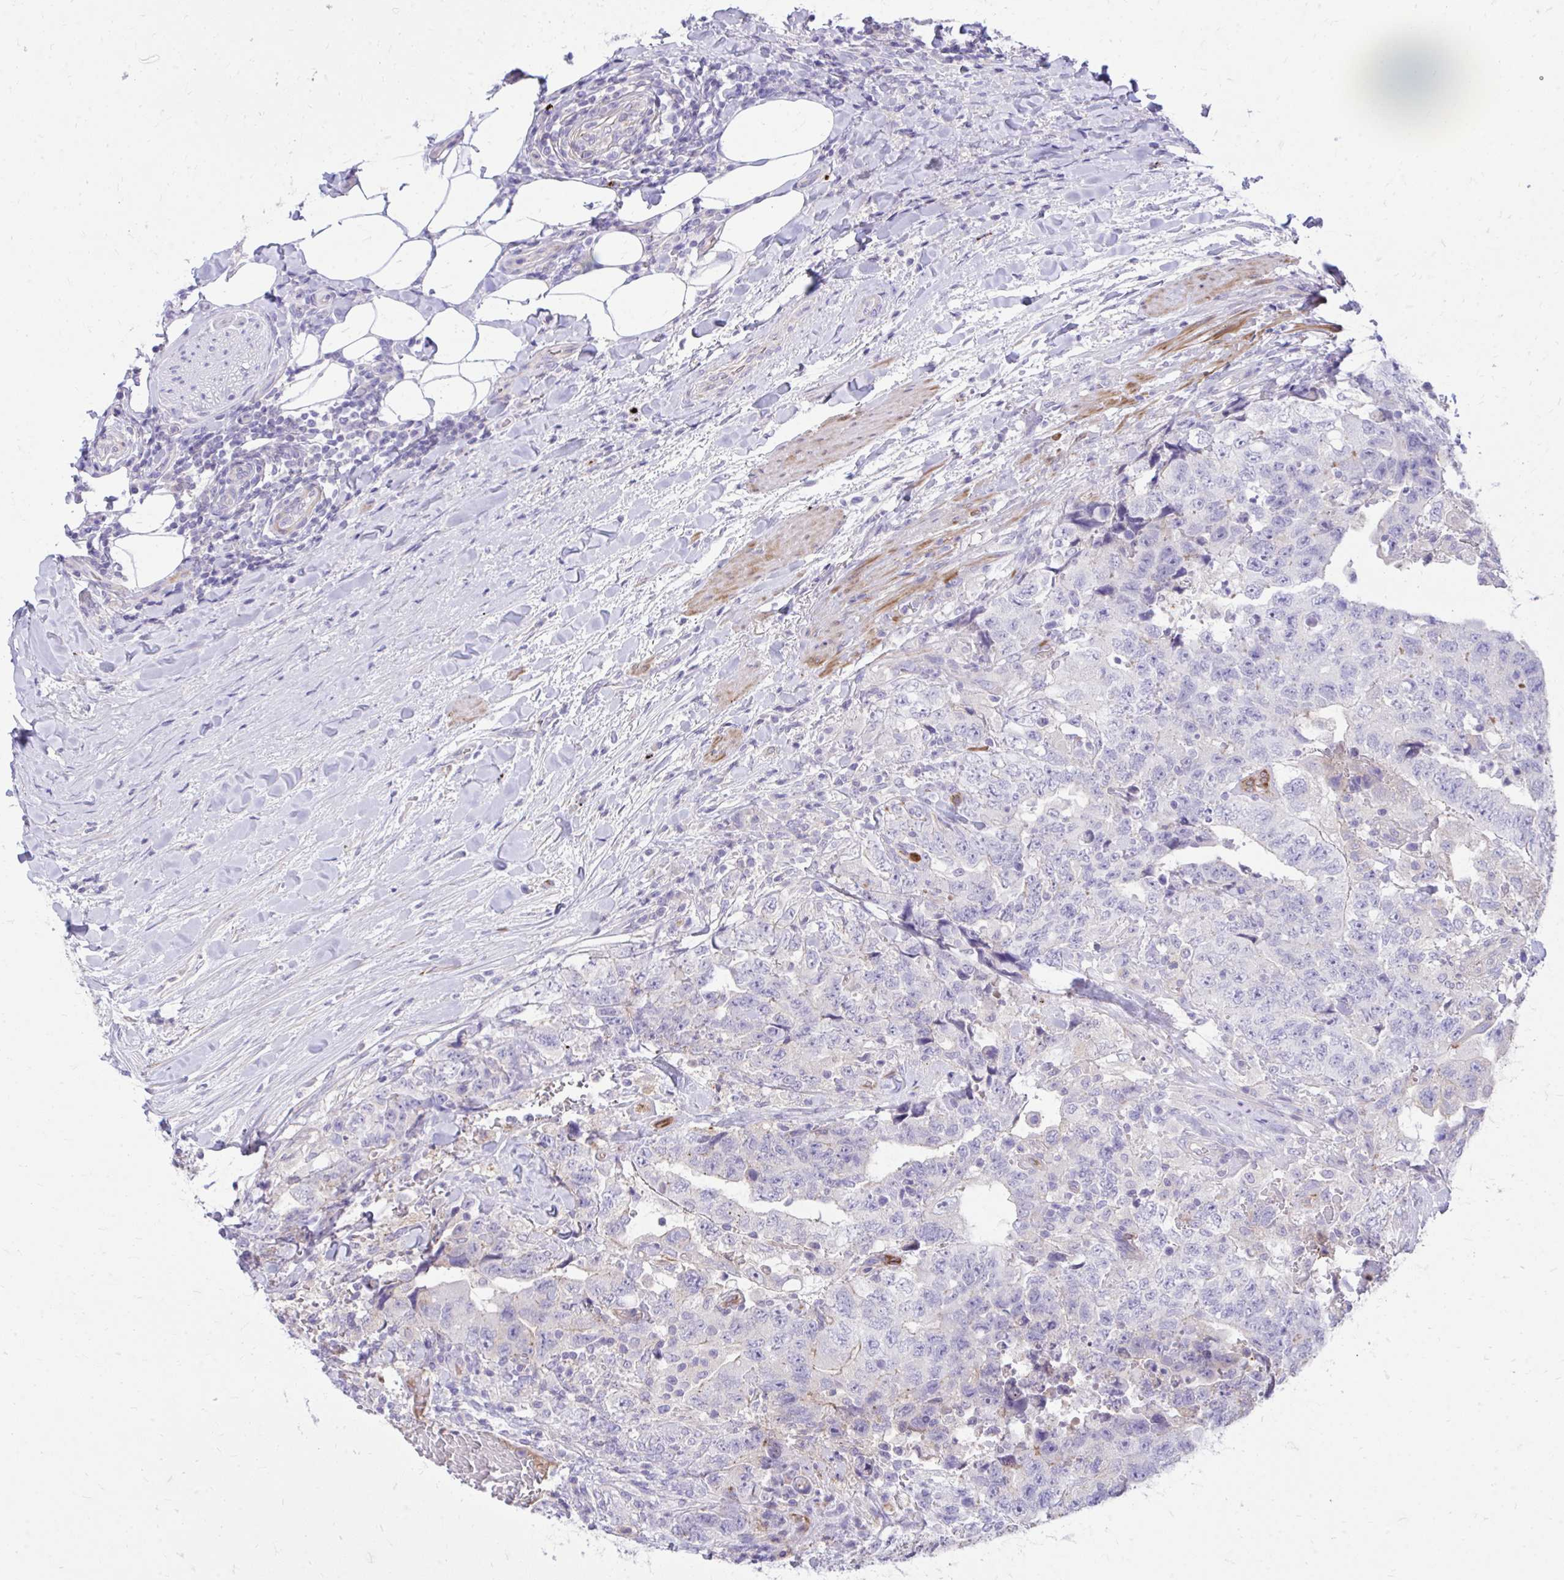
{"staining": {"intensity": "negative", "quantity": "none", "location": "none"}, "tissue": "testis cancer", "cell_type": "Tumor cells", "image_type": "cancer", "snomed": [{"axis": "morphology", "description": "Carcinoma, Embryonal, NOS"}, {"axis": "topography", "description": "Testis"}], "caption": "A micrograph of human testis cancer is negative for staining in tumor cells.", "gene": "TP53I11", "patient": {"sex": "male", "age": 24}}